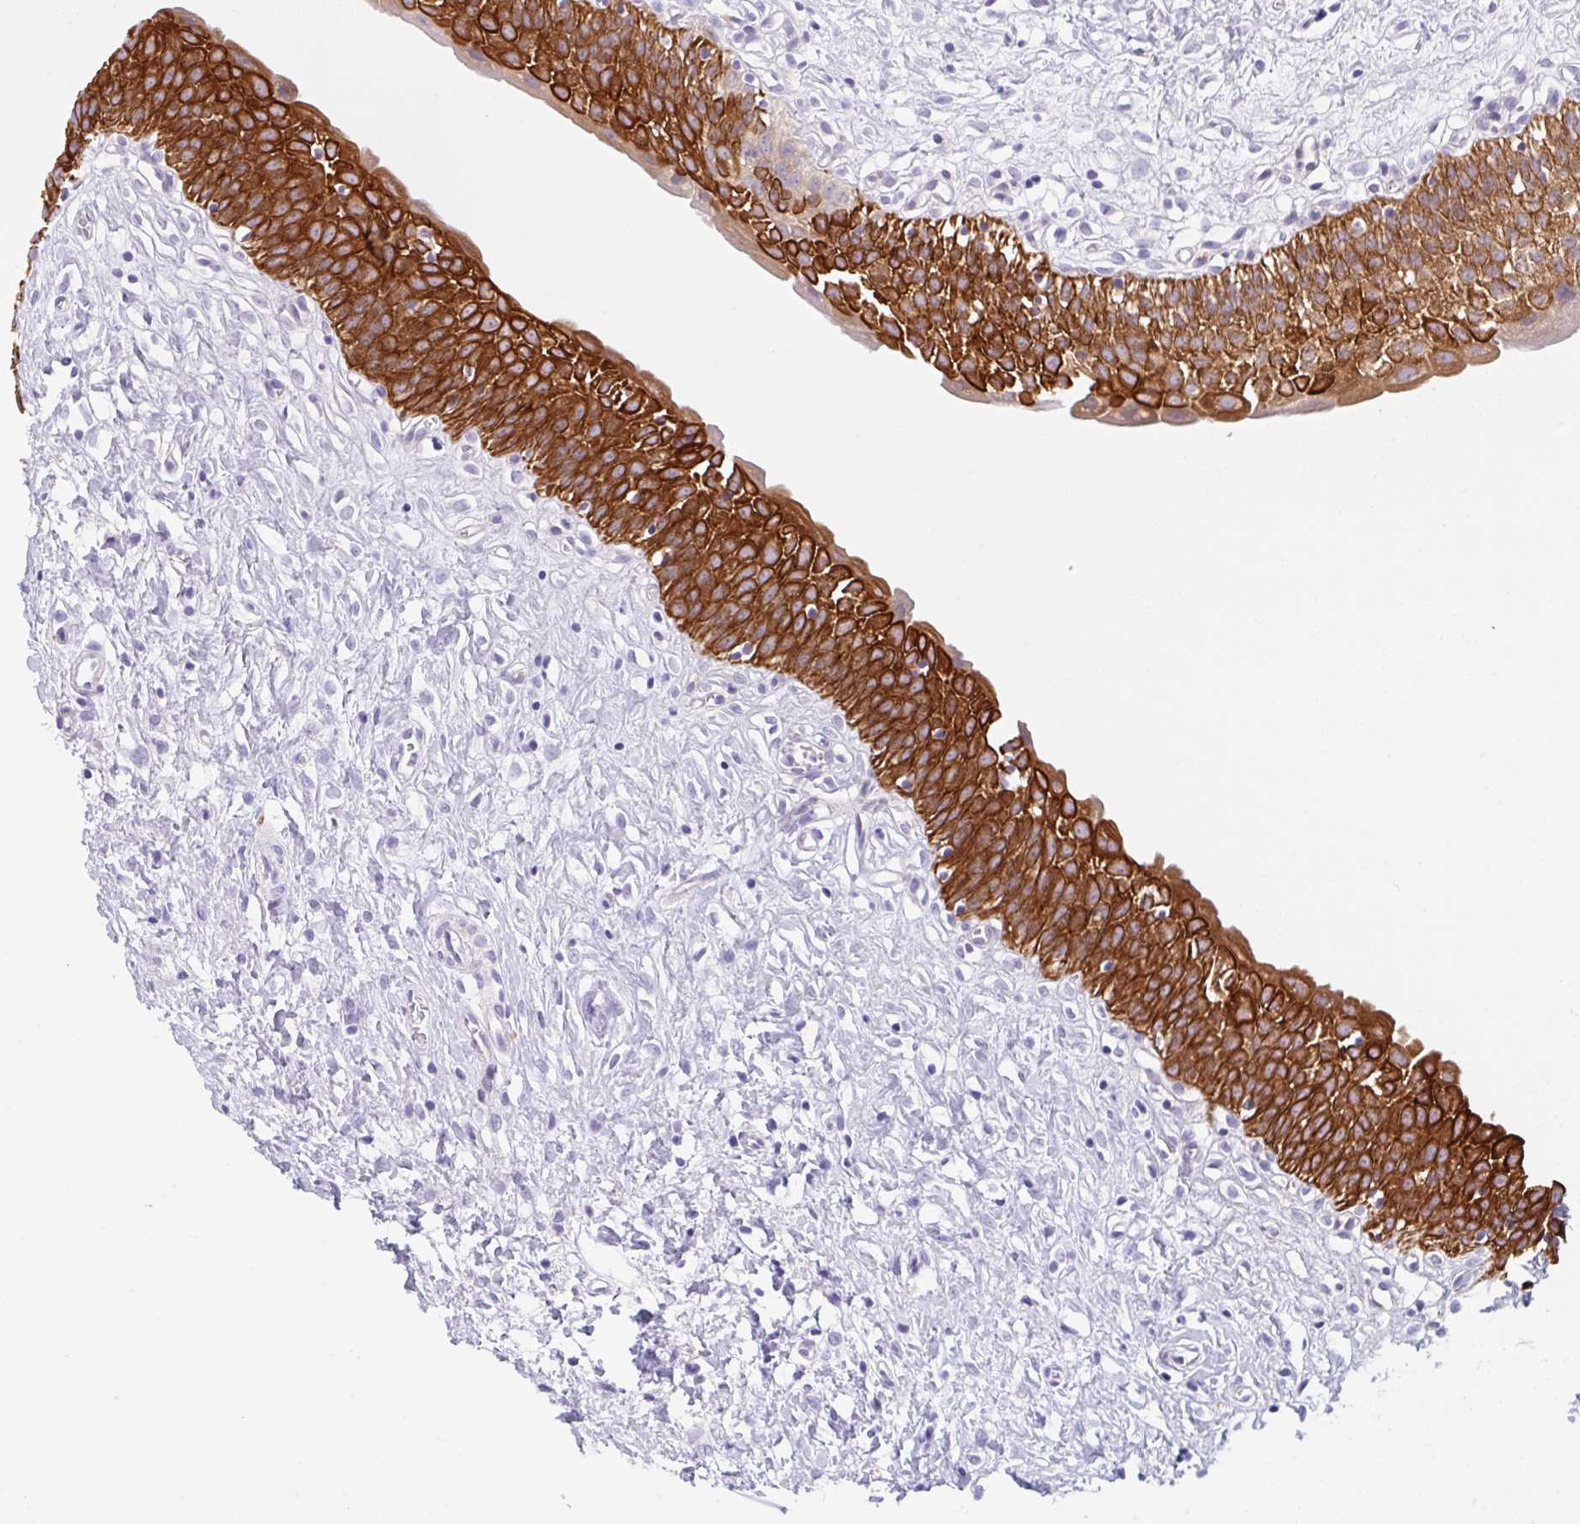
{"staining": {"intensity": "strong", "quantity": "25%-75%", "location": "cytoplasmic/membranous"}, "tissue": "urinary bladder", "cell_type": "Urothelial cells", "image_type": "normal", "snomed": [{"axis": "morphology", "description": "Normal tissue, NOS"}, {"axis": "topography", "description": "Urinary bladder"}], "caption": "Unremarkable urinary bladder shows strong cytoplasmic/membranous staining in approximately 25%-75% of urothelial cells The staining is performed using DAB (3,3'-diaminobenzidine) brown chromogen to label protein expression. The nuclei are counter-stained blue using hematoxylin..", "gene": "TRAF4", "patient": {"sex": "male", "age": 51}}